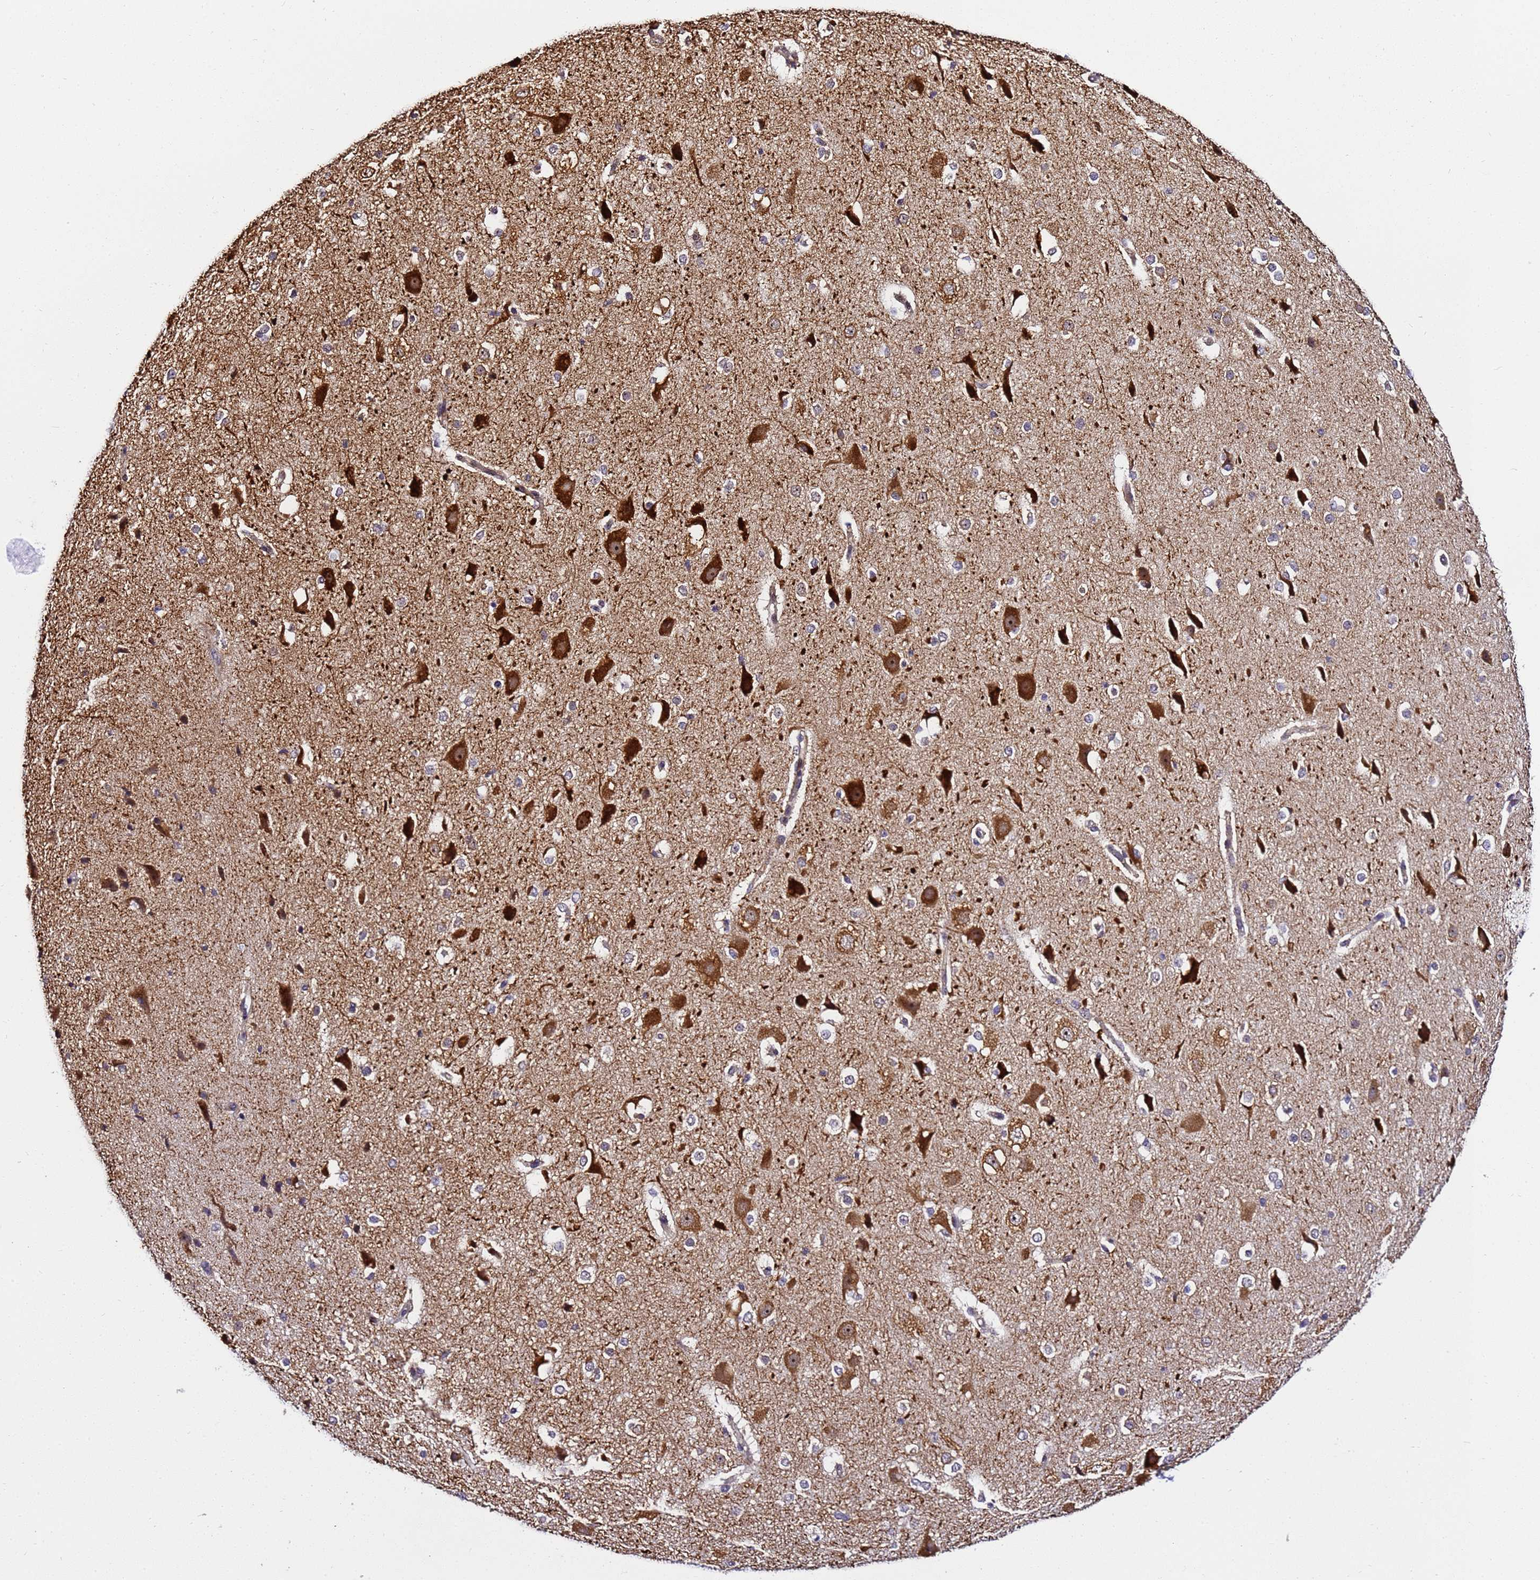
{"staining": {"intensity": "weak", "quantity": "<25%", "location": "cytoplasmic/membranous"}, "tissue": "cerebral cortex", "cell_type": "Endothelial cells", "image_type": "normal", "snomed": [{"axis": "morphology", "description": "Normal tissue, NOS"}, {"axis": "morphology", "description": "Developmental malformation"}, {"axis": "topography", "description": "Cerebral cortex"}], "caption": "High magnification brightfield microscopy of normal cerebral cortex stained with DAB (brown) and counterstained with hematoxylin (blue): endothelial cells show no significant positivity.", "gene": "SLX4IP", "patient": {"sex": "female", "age": 30}}